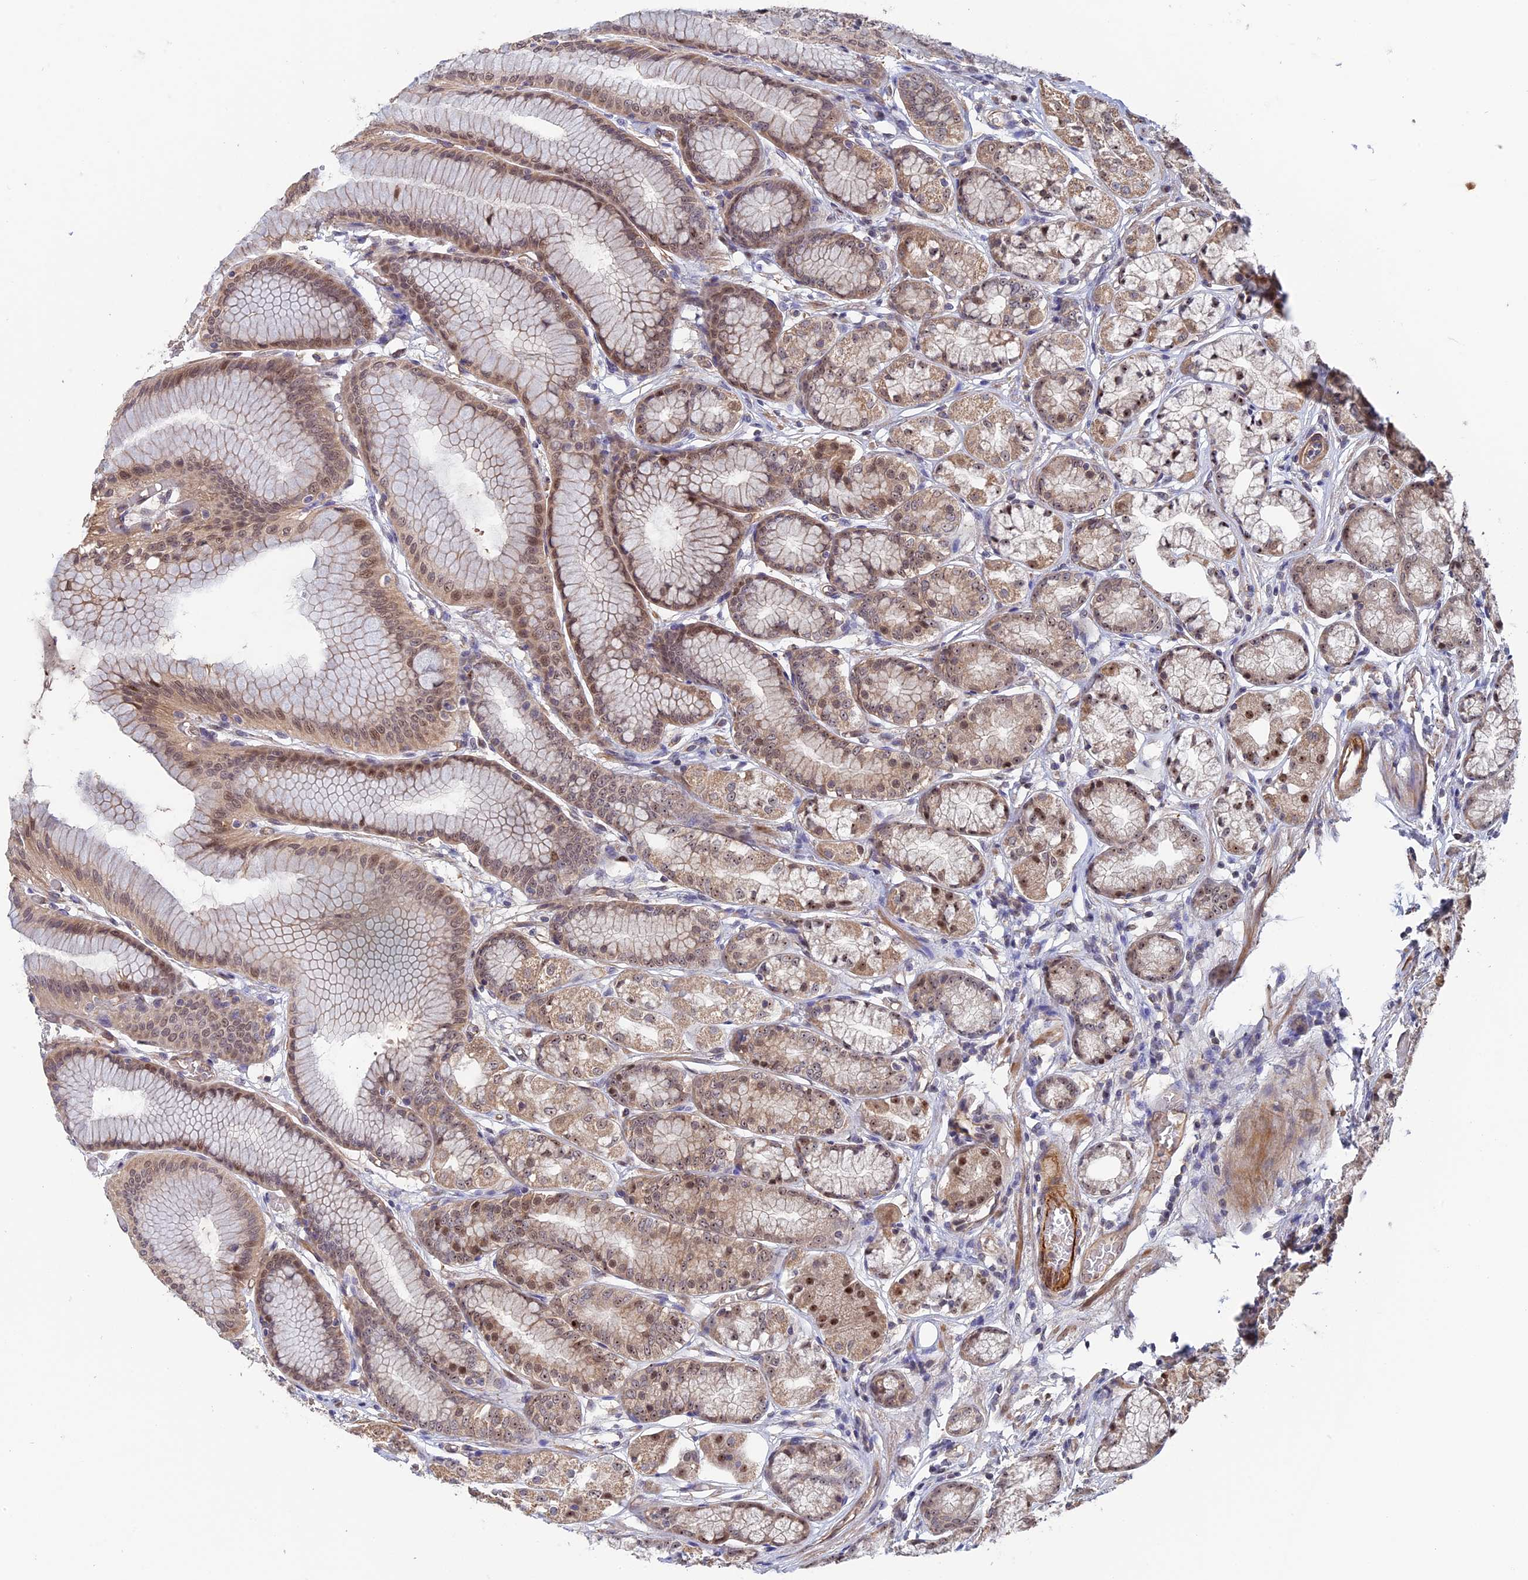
{"staining": {"intensity": "moderate", "quantity": ">75%", "location": "nuclear"}, "tissue": "stomach", "cell_type": "Glandular cells", "image_type": "normal", "snomed": [{"axis": "morphology", "description": "Normal tissue, NOS"}, {"axis": "morphology", "description": "Adenocarcinoma, NOS"}, {"axis": "morphology", "description": "Adenocarcinoma, High grade"}, {"axis": "topography", "description": "Stomach, upper"}, {"axis": "topography", "description": "Stomach"}], "caption": "Moderate nuclear positivity for a protein is seen in approximately >75% of glandular cells of unremarkable stomach using immunohistochemistry.", "gene": "FAM98C", "patient": {"sex": "female", "age": 65}}